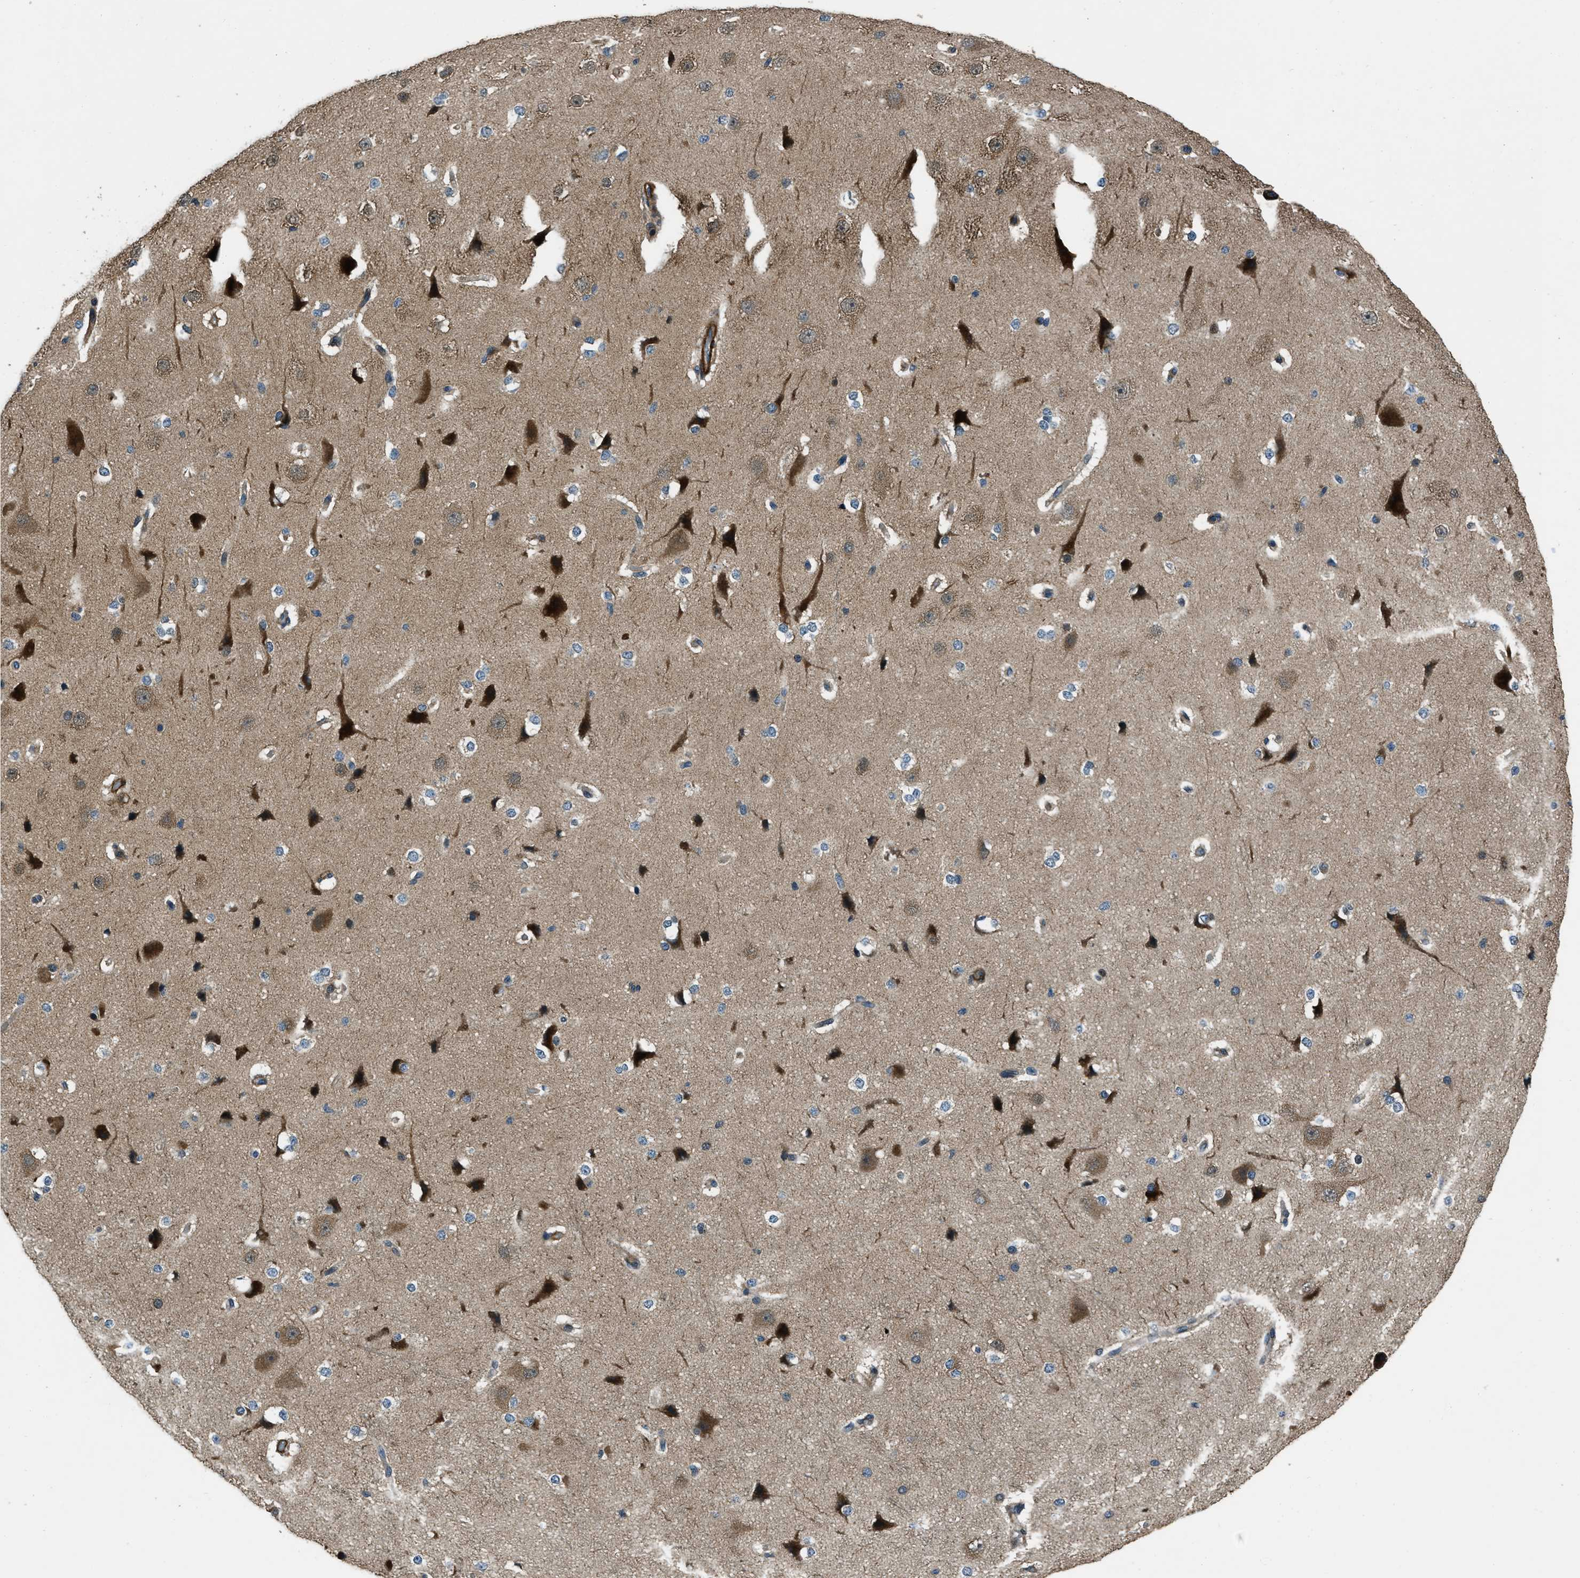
{"staining": {"intensity": "negative", "quantity": "none", "location": "none"}, "tissue": "cerebral cortex", "cell_type": "Endothelial cells", "image_type": "normal", "snomed": [{"axis": "morphology", "description": "Normal tissue, NOS"}, {"axis": "morphology", "description": "Developmental malformation"}, {"axis": "topography", "description": "Cerebral cortex"}], "caption": "This is a image of IHC staining of benign cerebral cortex, which shows no expression in endothelial cells. Brightfield microscopy of IHC stained with DAB (3,3'-diaminobenzidine) (brown) and hematoxylin (blue), captured at high magnification.", "gene": "NUDCD3", "patient": {"sex": "female", "age": 30}}